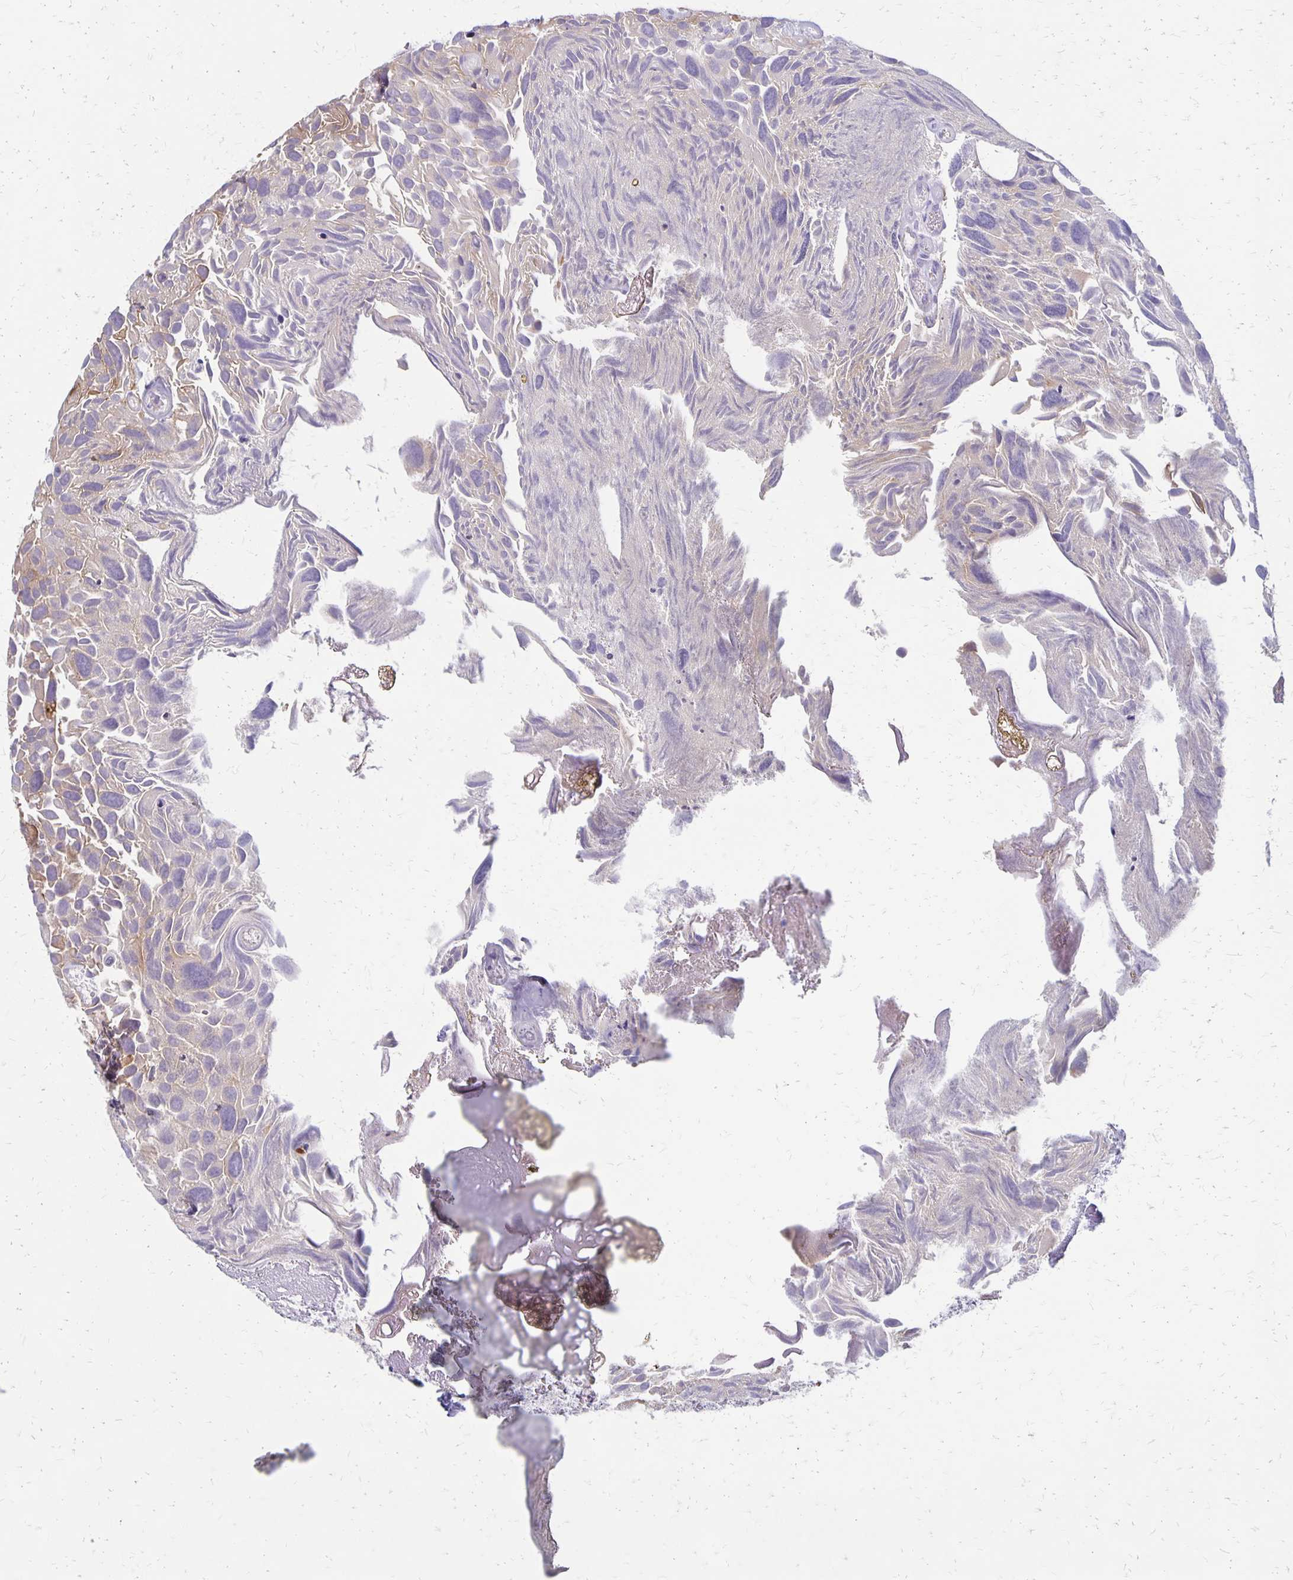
{"staining": {"intensity": "moderate", "quantity": "25%-75%", "location": "cytoplasmic/membranous"}, "tissue": "urothelial cancer", "cell_type": "Tumor cells", "image_type": "cancer", "snomed": [{"axis": "morphology", "description": "Urothelial carcinoma, Low grade"}, {"axis": "topography", "description": "Urinary bladder"}], "caption": "Approximately 25%-75% of tumor cells in low-grade urothelial carcinoma demonstrate moderate cytoplasmic/membranous protein positivity as visualized by brown immunohistochemical staining.", "gene": "HOMER1", "patient": {"sex": "female", "age": 69}}